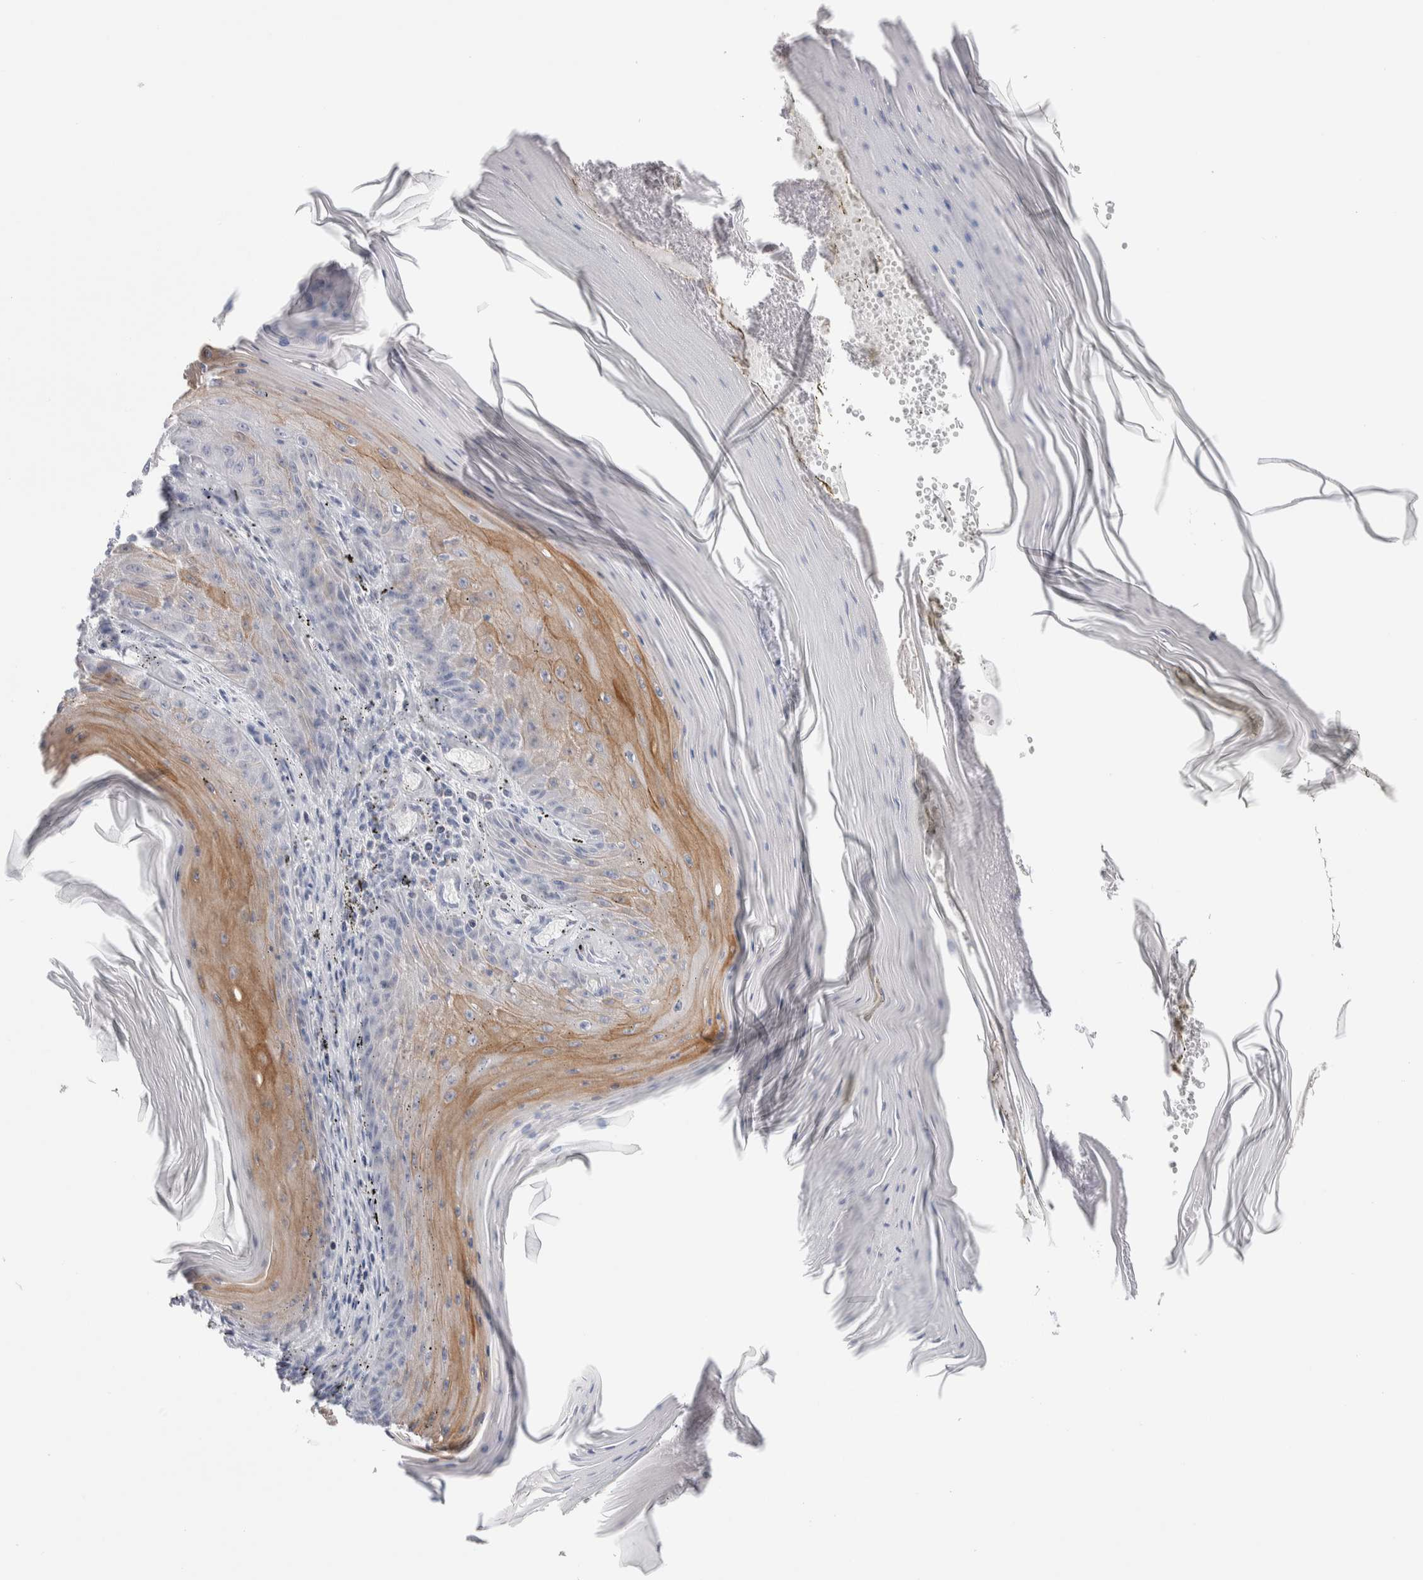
{"staining": {"intensity": "moderate", "quantity": ">75%", "location": "cytoplasmic/membranous"}, "tissue": "skin cancer", "cell_type": "Tumor cells", "image_type": "cancer", "snomed": [{"axis": "morphology", "description": "Squamous cell carcinoma, NOS"}, {"axis": "topography", "description": "Skin"}], "caption": "Tumor cells display medium levels of moderate cytoplasmic/membranous positivity in about >75% of cells in human skin squamous cell carcinoma.", "gene": "C1orf112", "patient": {"sex": "female", "age": 73}}